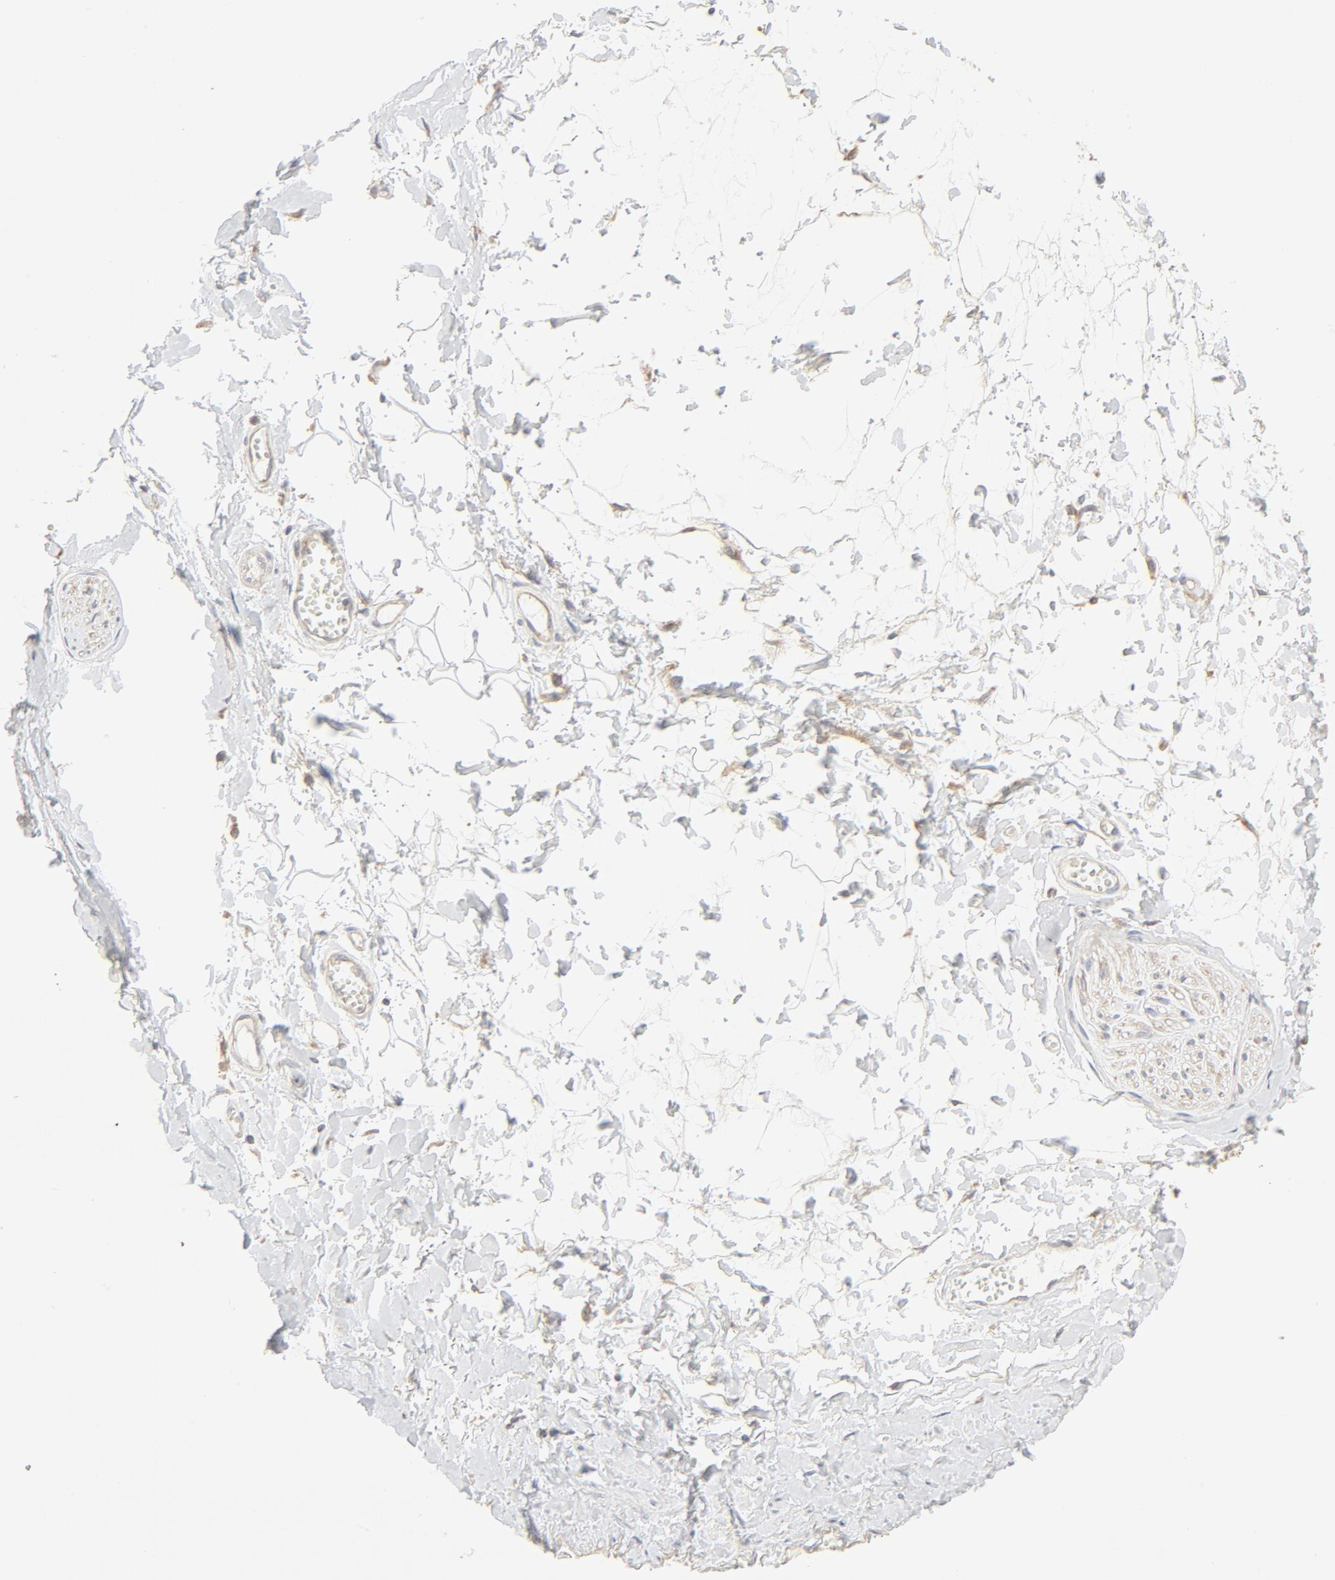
{"staining": {"intensity": "moderate", "quantity": "25%-75%", "location": "cytoplasmic/membranous"}, "tissue": "adipose tissue", "cell_type": "Adipocytes", "image_type": "normal", "snomed": [{"axis": "morphology", "description": "Normal tissue, NOS"}, {"axis": "morphology", "description": "Inflammation, NOS"}, {"axis": "topography", "description": "Salivary gland"}, {"axis": "topography", "description": "Peripheral nerve tissue"}], "caption": "An image of human adipose tissue stained for a protein reveals moderate cytoplasmic/membranous brown staining in adipocytes.", "gene": "RABEP1", "patient": {"sex": "female", "age": 75}}